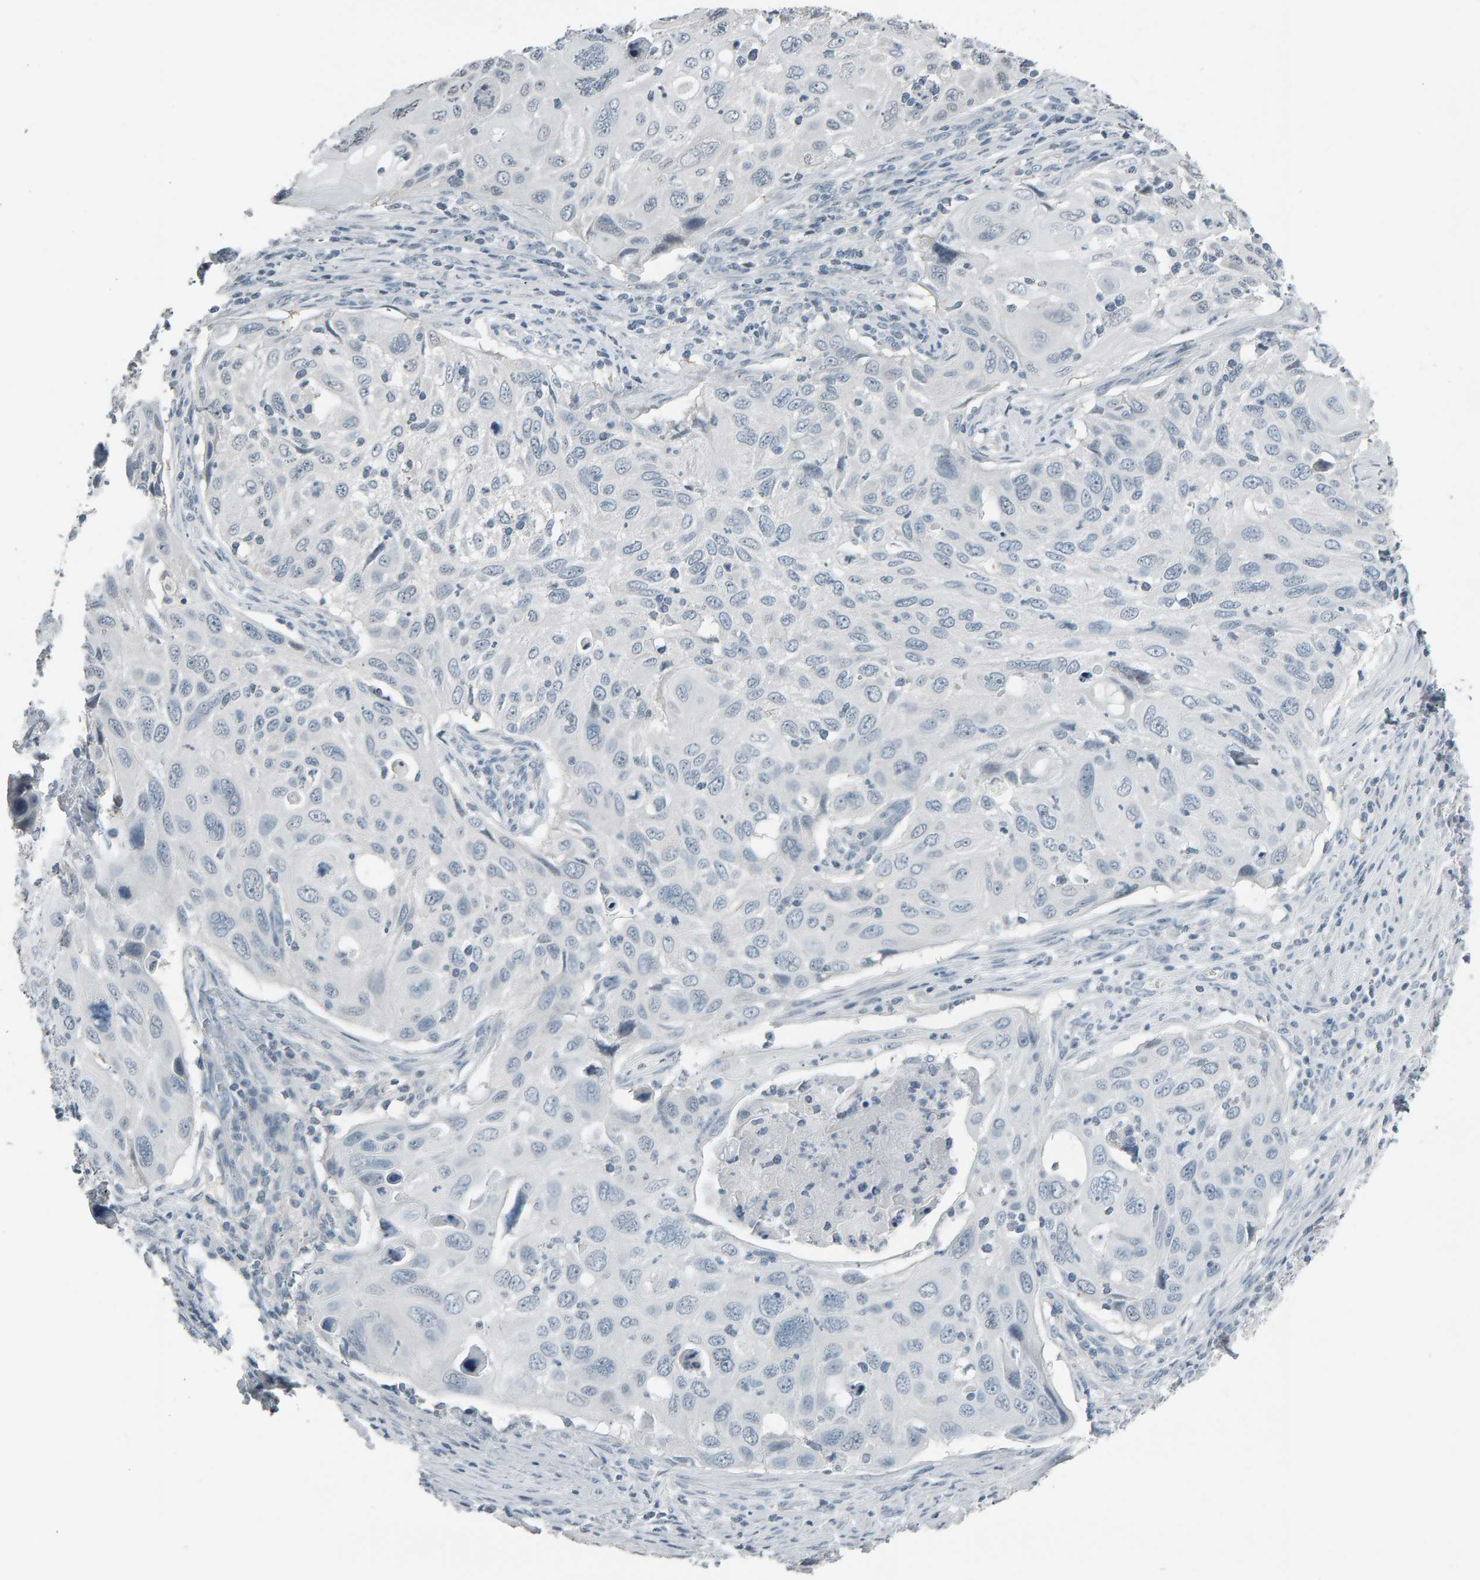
{"staining": {"intensity": "negative", "quantity": "none", "location": "none"}, "tissue": "cervical cancer", "cell_type": "Tumor cells", "image_type": "cancer", "snomed": [{"axis": "morphology", "description": "Squamous cell carcinoma, NOS"}, {"axis": "topography", "description": "Cervix"}], "caption": "Tumor cells are negative for brown protein staining in squamous cell carcinoma (cervical). (Brightfield microscopy of DAB immunohistochemistry at high magnification).", "gene": "PYY", "patient": {"sex": "female", "age": 70}}